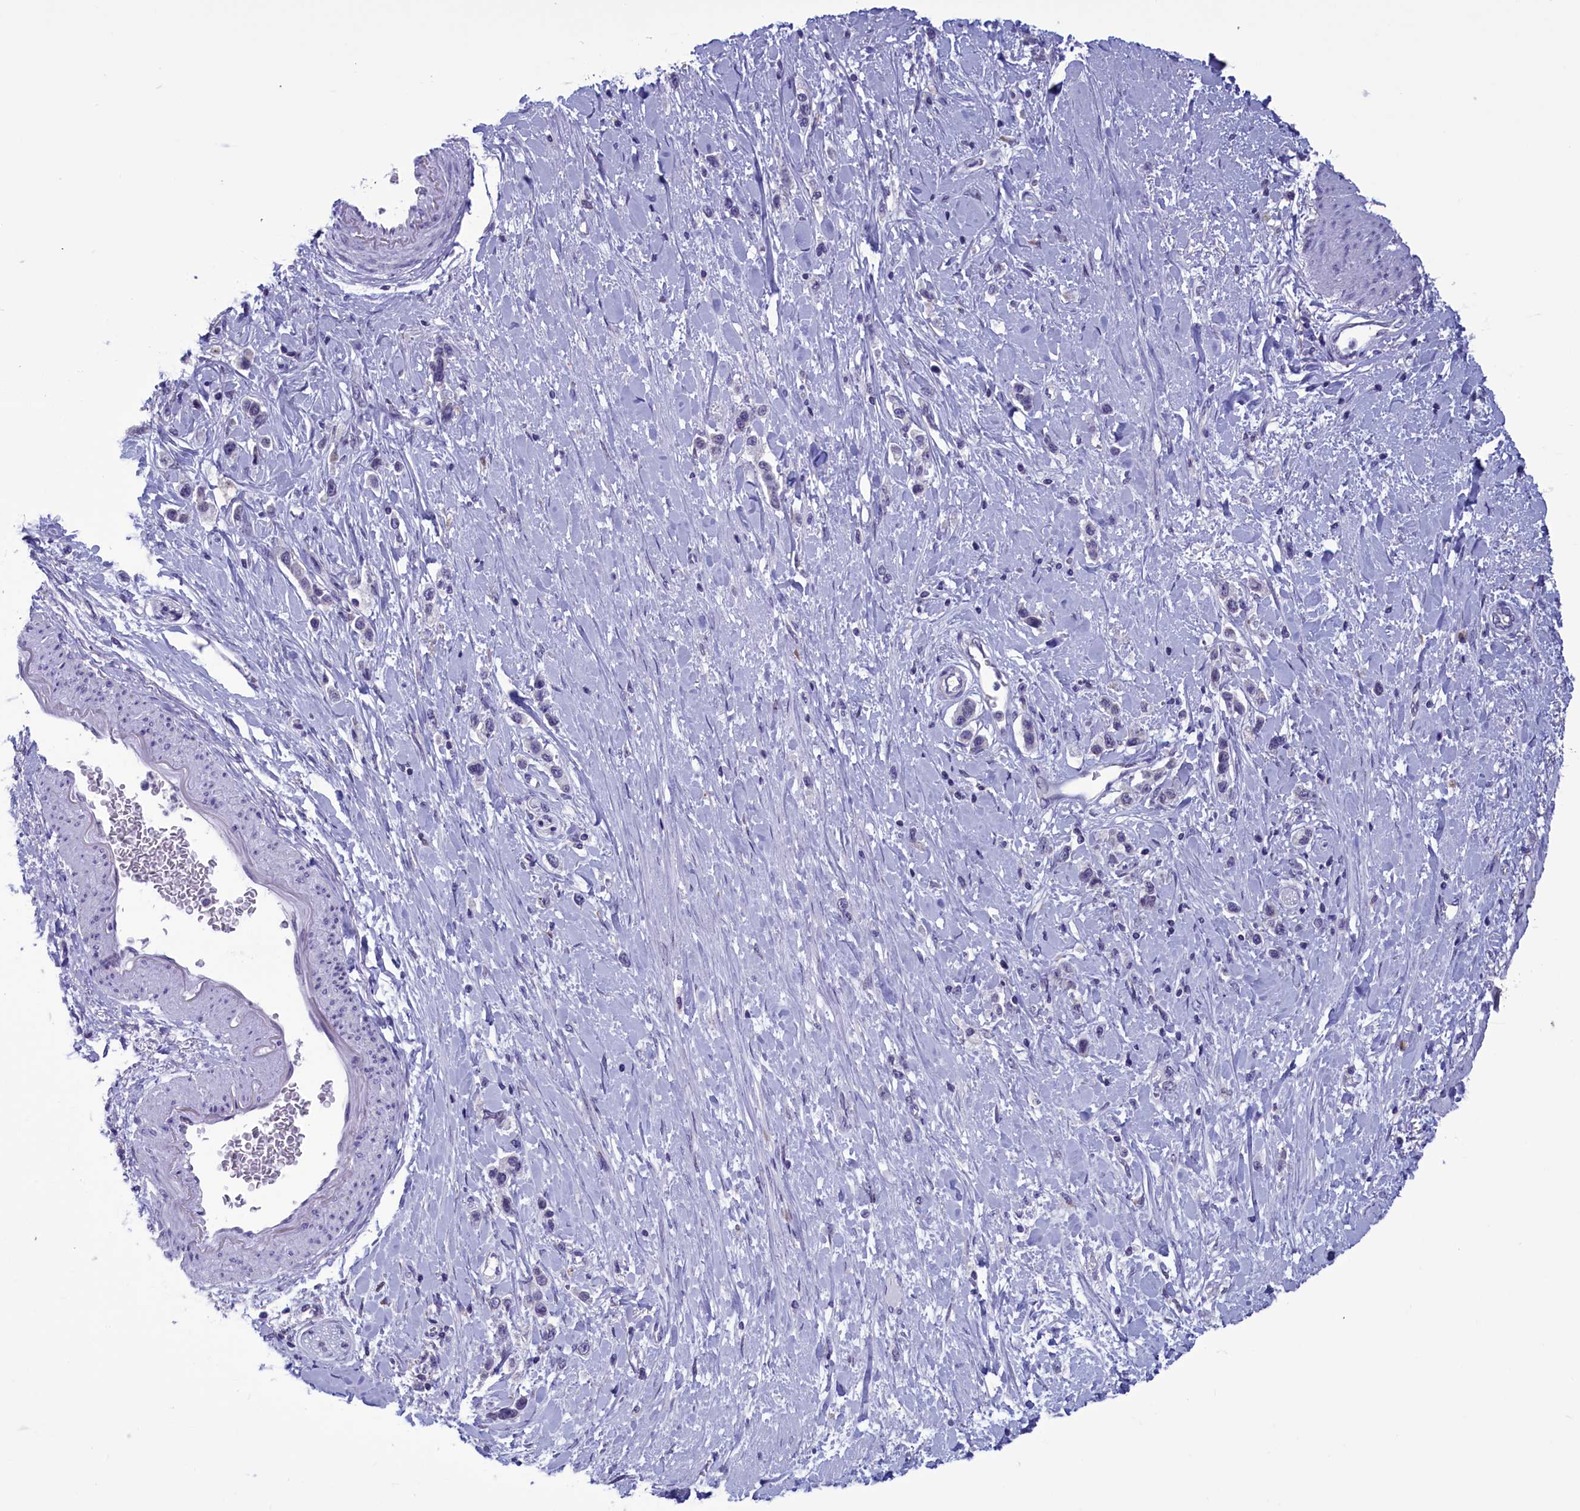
{"staining": {"intensity": "negative", "quantity": "none", "location": "none"}, "tissue": "stomach cancer", "cell_type": "Tumor cells", "image_type": "cancer", "snomed": [{"axis": "morphology", "description": "Adenocarcinoma, NOS"}, {"axis": "topography", "description": "Stomach"}], "caption": "This histopathology image is of stomach cancer (adenocarcinoma) stained with immunohistochemistry (IHC) to label a protein in brown with the nuclei are counter-stained blue. There is no expression in tumor cells.", "gene": "PARS2", "patient": {"sex": "female", "age": 65}}